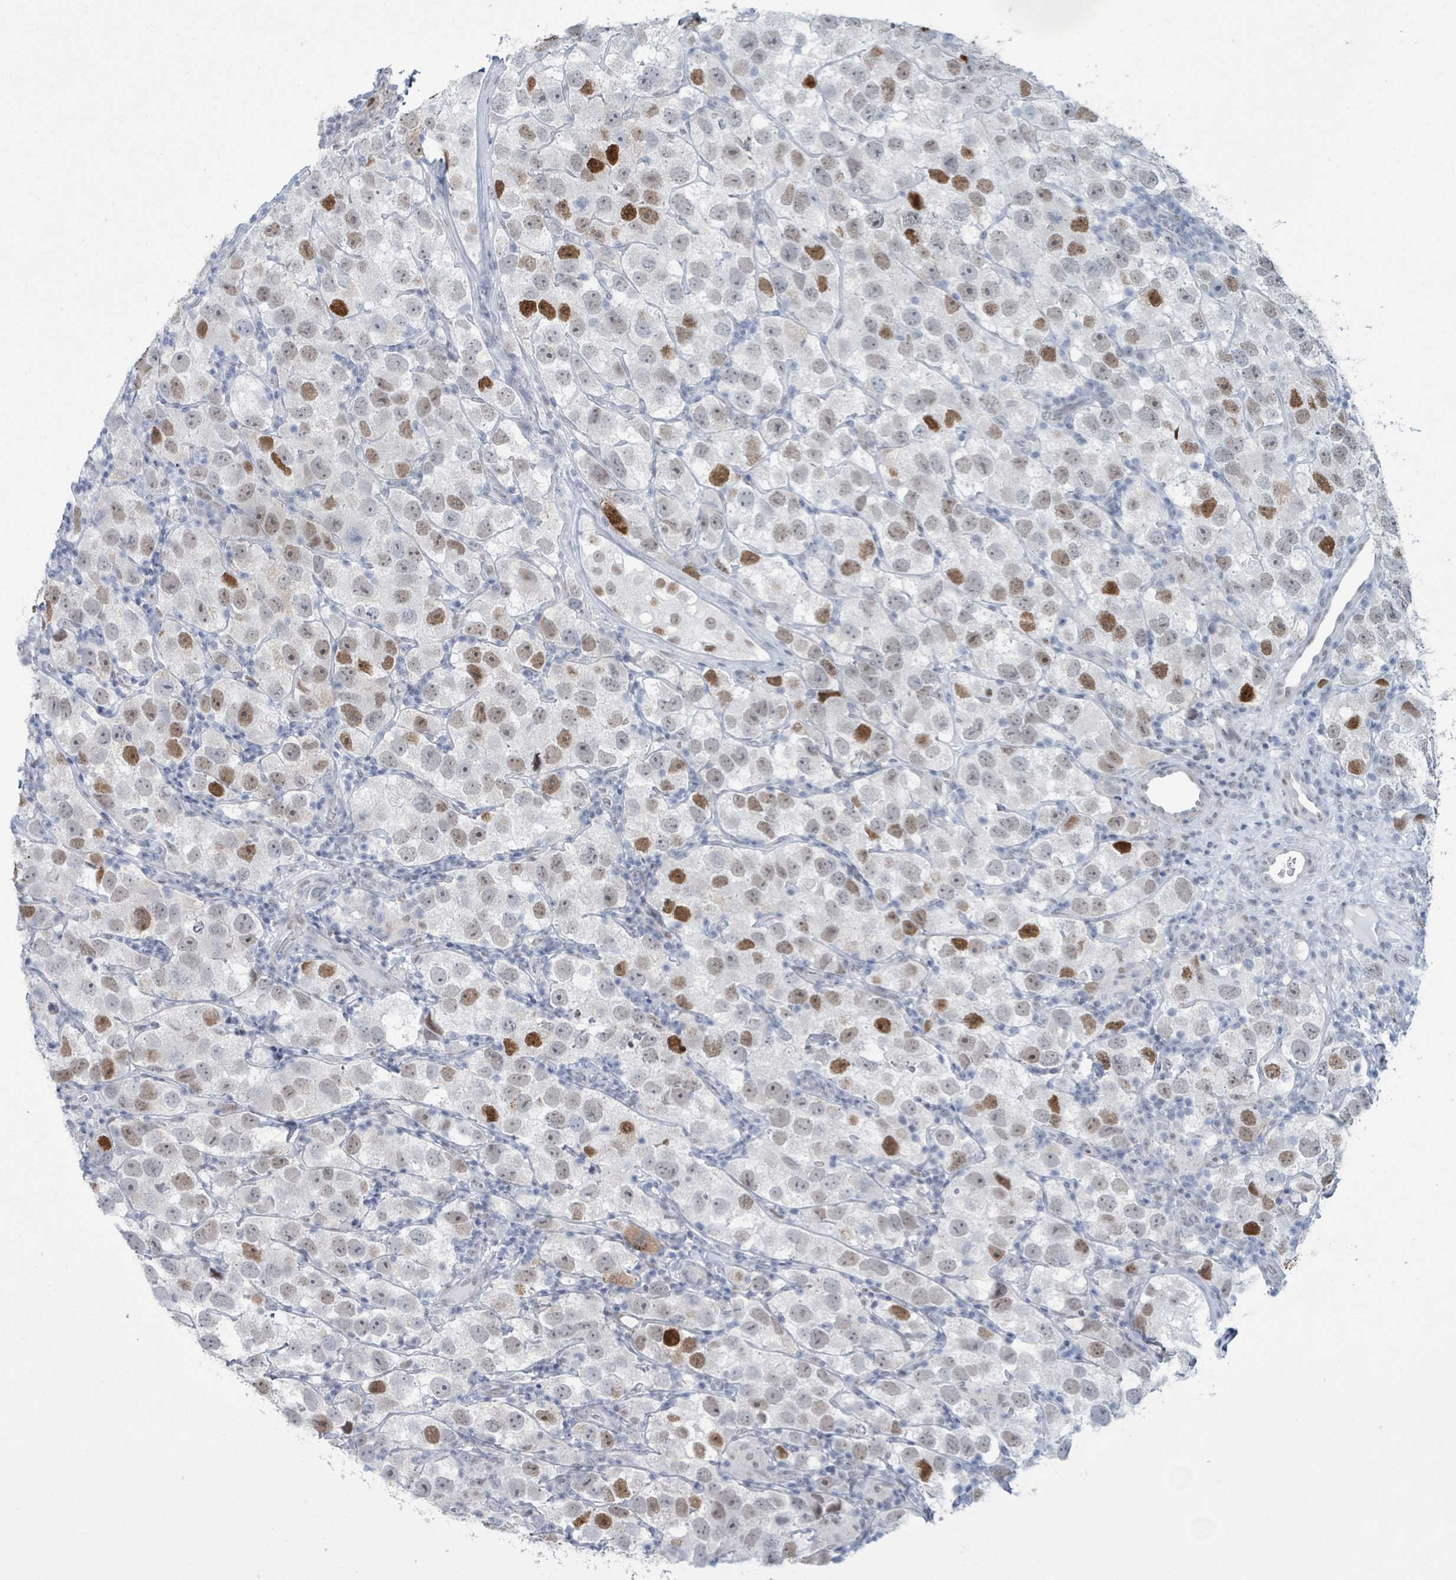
{"staining": {"intensity": "strong", "quantity": "<25%", "location": "nuclear"}, "tissue": "testis cancer", "cell_type": "Tumor cells", "image_type": "cancer", "snomed": [{"axis": "morphology", "description": "Seminoma, NOS"}, {"axis": "topography", "description": "Testis"}], "caption": "Testis cancer (seminoma) stained with IHC demonstrates strong nuclear staining in approximately <25% of tumor cells.", "gene": "CT45A5", "patient": {"sex": "male", "age": 26}}